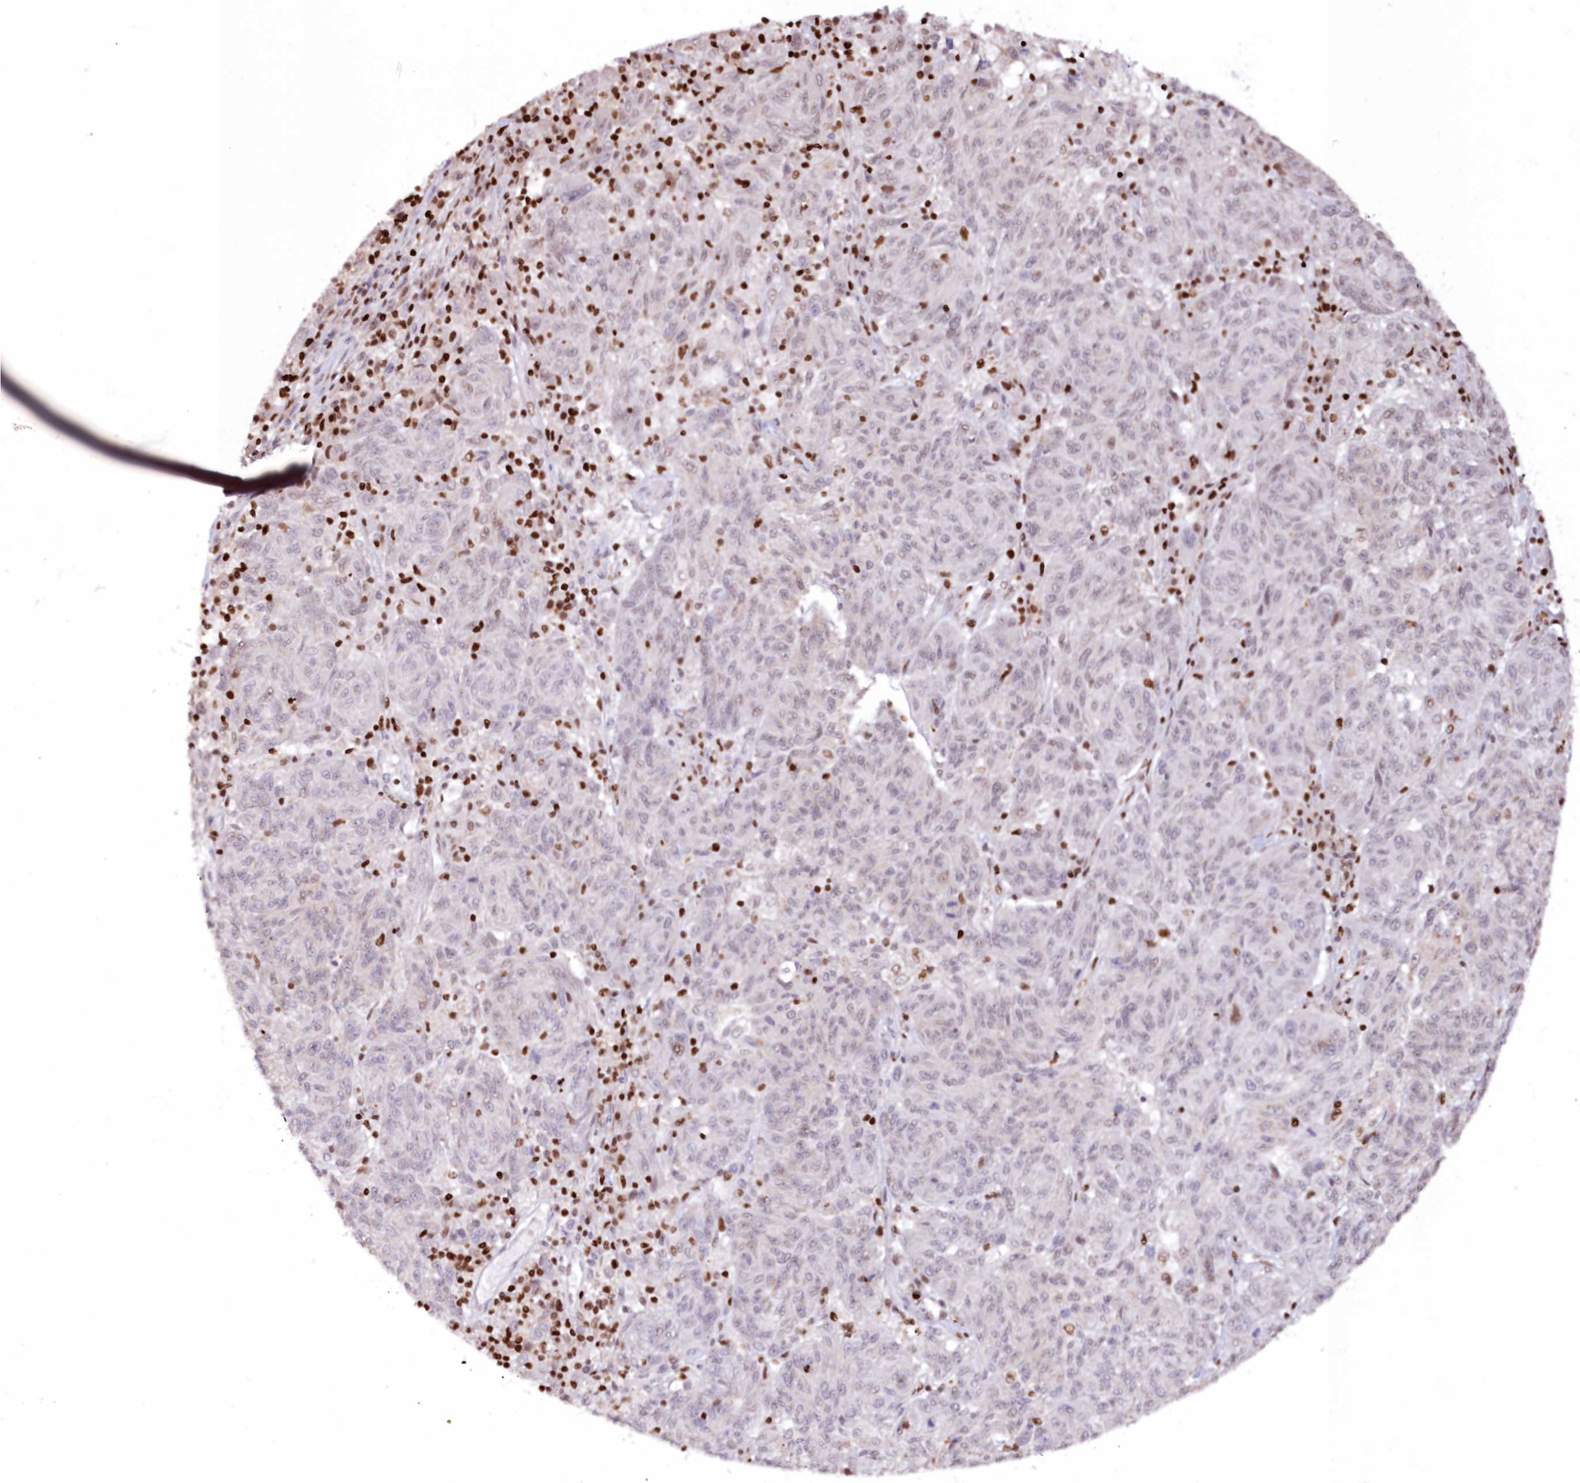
{"staining": {"intensity": "weak", "quantity": "<25%", "location": "nuclear"}, "tissue": "melanoma", "cell_type": "Tumor cells", "image_type": "cancer", "snomed": [{"axis": "morphology", "description": "Malignant melanoma, NOS"}, {"axis": "topography", "description": "Skin"}], "caption": "Immunohistochemistry (IHC) histopathology image of human melanoma stained for a protein (brown), which shows no positivity in tumor cells.", "gene": "POLR2B", "patient": {"sex": "male", "age": 53}}